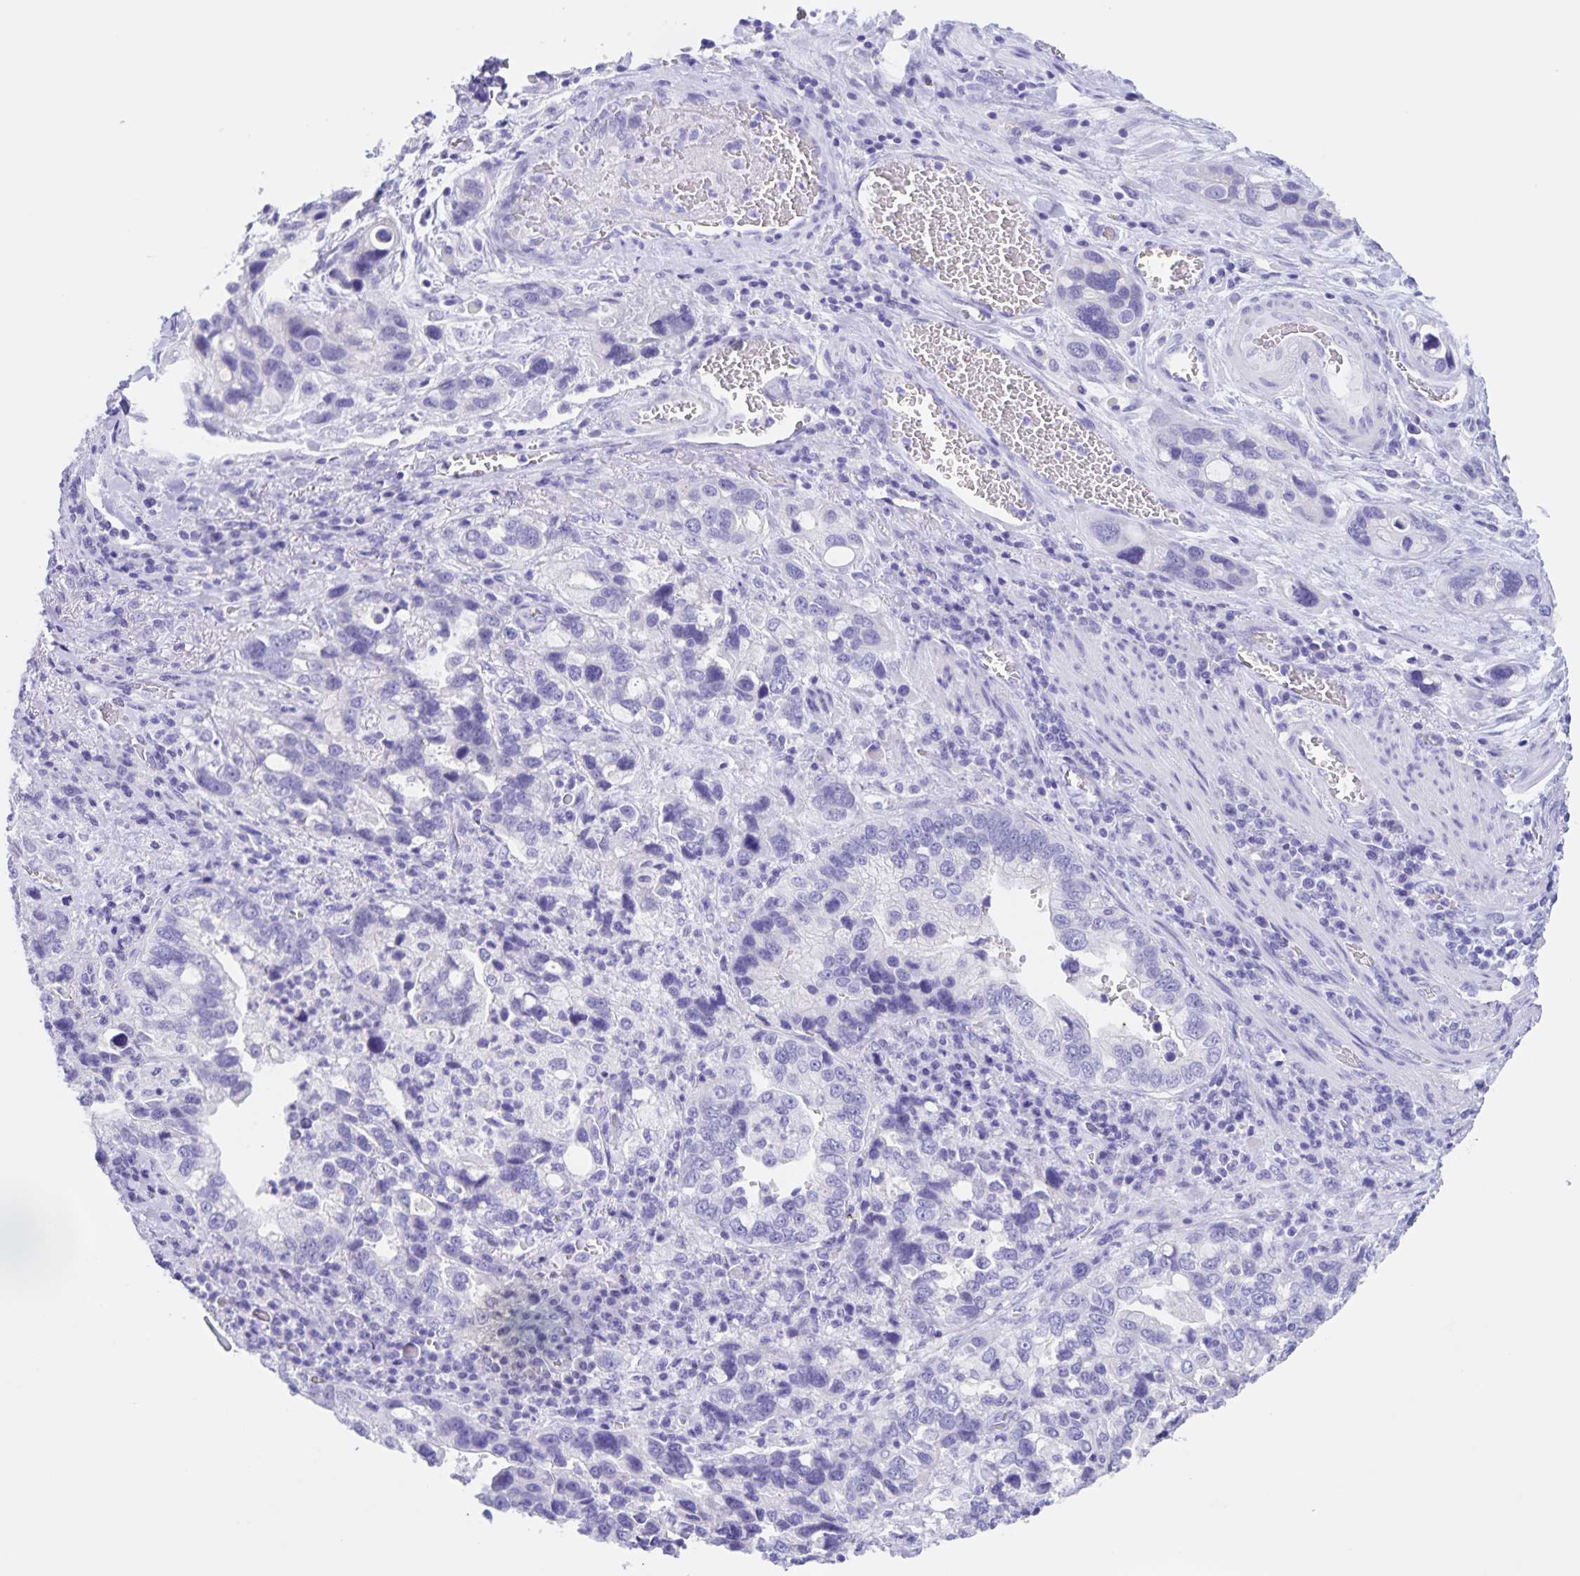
{"staining": {"intensity": "negative", "quantity": "none", "location": "none"}, "tissue": "stomach cancer", "cell_type": "Tumor cells", "image_type": "cancer", "snomed": [{"axis": "morphology", "description": "Adenocarcinoma, NOS"}, {"axis": "topography", "description": "Stomach, upper"}], "caption": "This is a histopathology image of IHC staining of stomach cancer, which shows no positivity in tumor cells.", "gene": "TGIF2LX", "patient": {"sex": "female", "age": 81}}